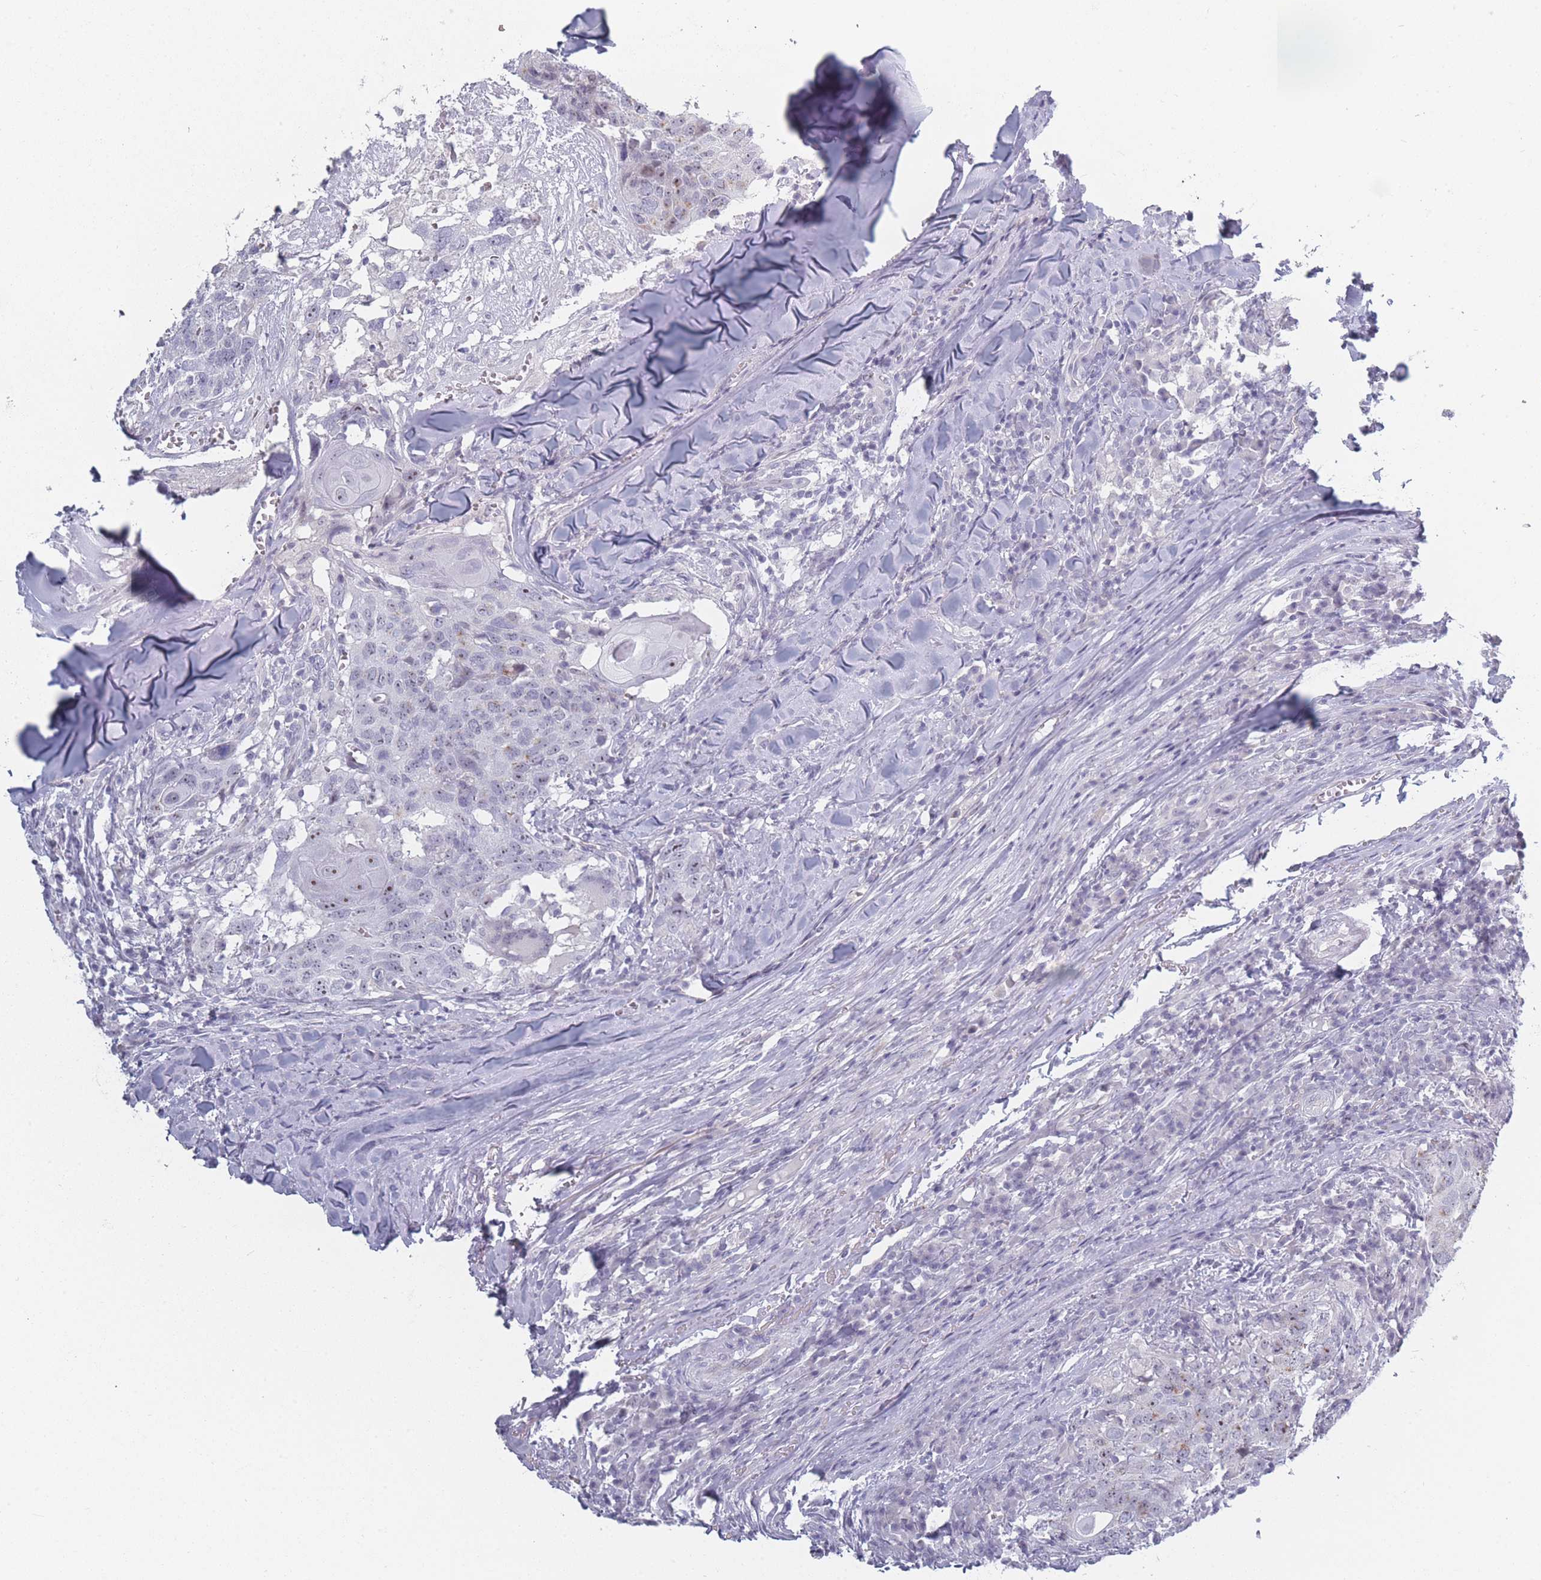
{"staining": {"intensity": "moderate", "quantity": "<25%", "location": "nuclear"}, "tissue": "head and neck cancer", "cell_type": "Tumor cells", "image_type": "cancer", "snomed": [{"axis": "morphology", "description": "Normal tissue, NOS"}, {"axis": "morphology", "description": "Squamous cell carcinoma, NOS"}, {"axis": "topography", "description": "Skeletal muscle"}, {"axis": "topography", "description": "Vascular tissue"}, {"axis": "topography", "description": "Peripheral nerve tissue"}, {"axis": "topography", "description": "Head-Neck"}], "caption": "Brown immunohistochemical staining in head and neck cancer (squamous cell carcinoma) displays moderate nuclear positivity in approximately <25% of tumor cells.", "gene": "ROS1", "patient": {"sex": "male", "age": 66}}